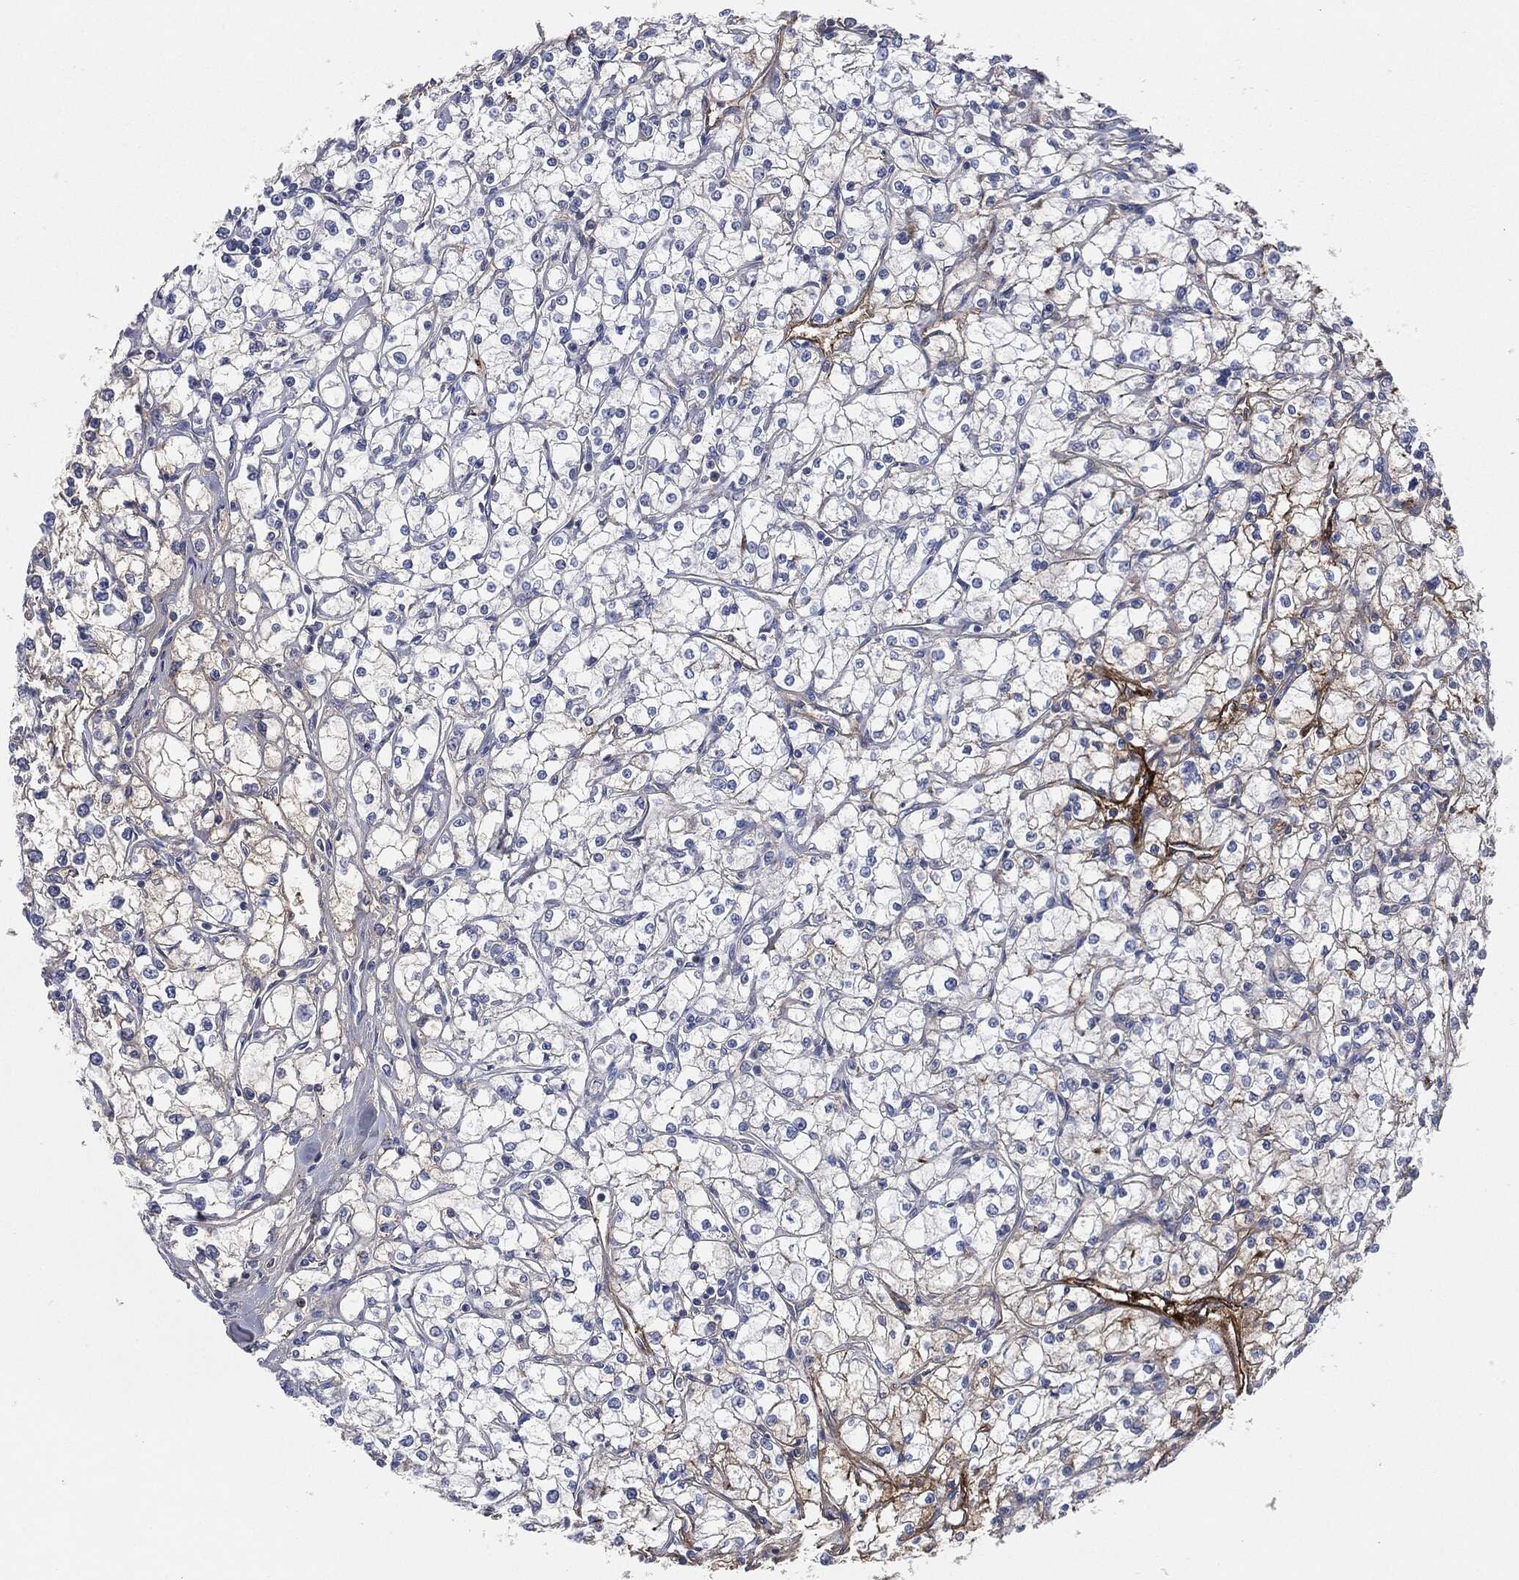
{"staining": {"intensity": "negative", "quantity": "none", "location": "none"}, "tissue": "renal cancer", "cell_type": "Tumor cells", "image_type": "cancer", "snomed": [{"axis": "morphology", "description": "Adenocarcinoma, NOS"}, {"axis": "topography", "description": "Kidney"}], "caption": "IHC histopathology image of human renal cancer stained for a protein (brown), which demonstrates no positivity in tumor cells.", "gene": "APOB", "patient": {"sex": "male", "age": 67}}